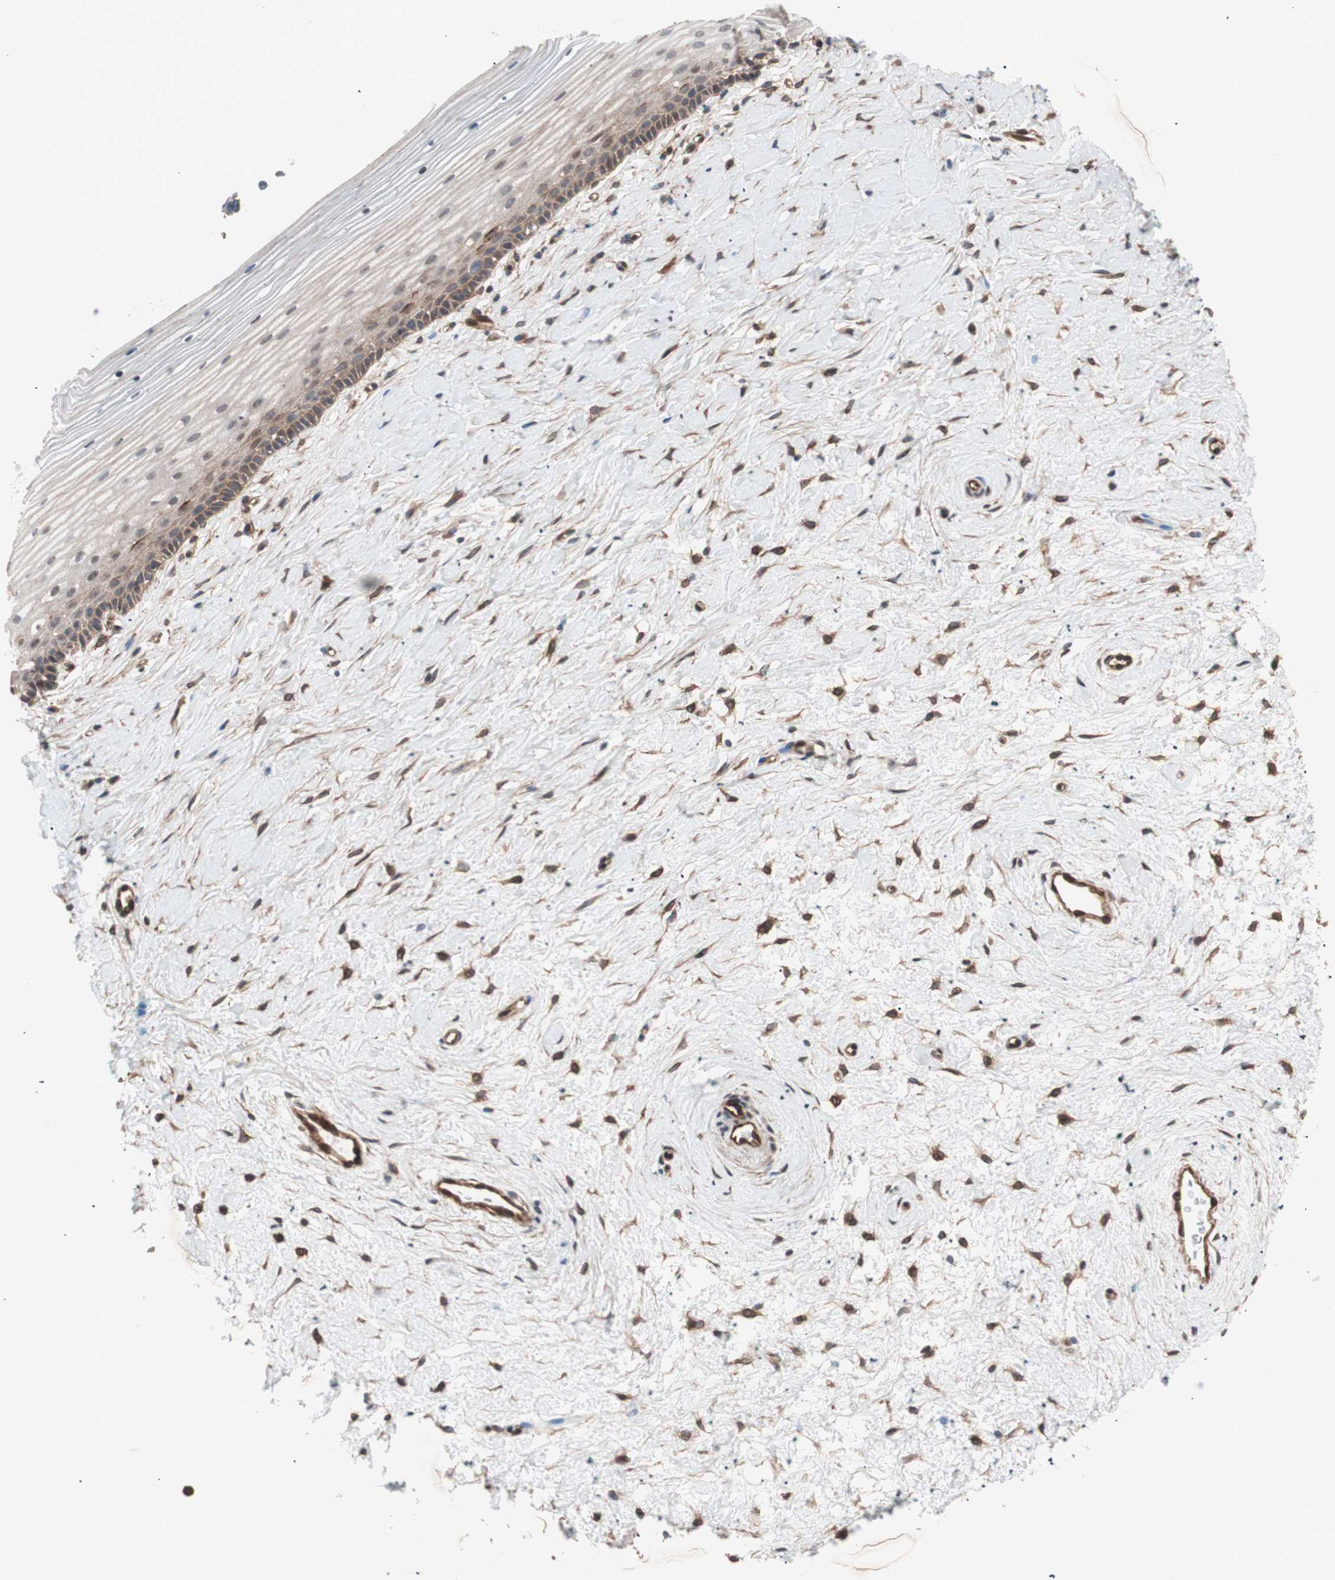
{"staining": {"intensity": "moderate", "quantity": ">75%", "location": "cytoplasmic/membranous"}, "tissue": "cervix", "cell_type": "Glandular cells", "image_type": "normal", "snomed": [{"axis": "morphology", "description": "Normal tissue, NOS"}, {"axis": "topography", "description": "Cervix"}], "caption": "Moderate cytoplasmic/membranous expression for a protein is present in approximately >75% of glandular cells of unremarkable cervix using immunohistochemistry.", "gene": "SMG1", "patient": {"sex": "female", "age": 39}}